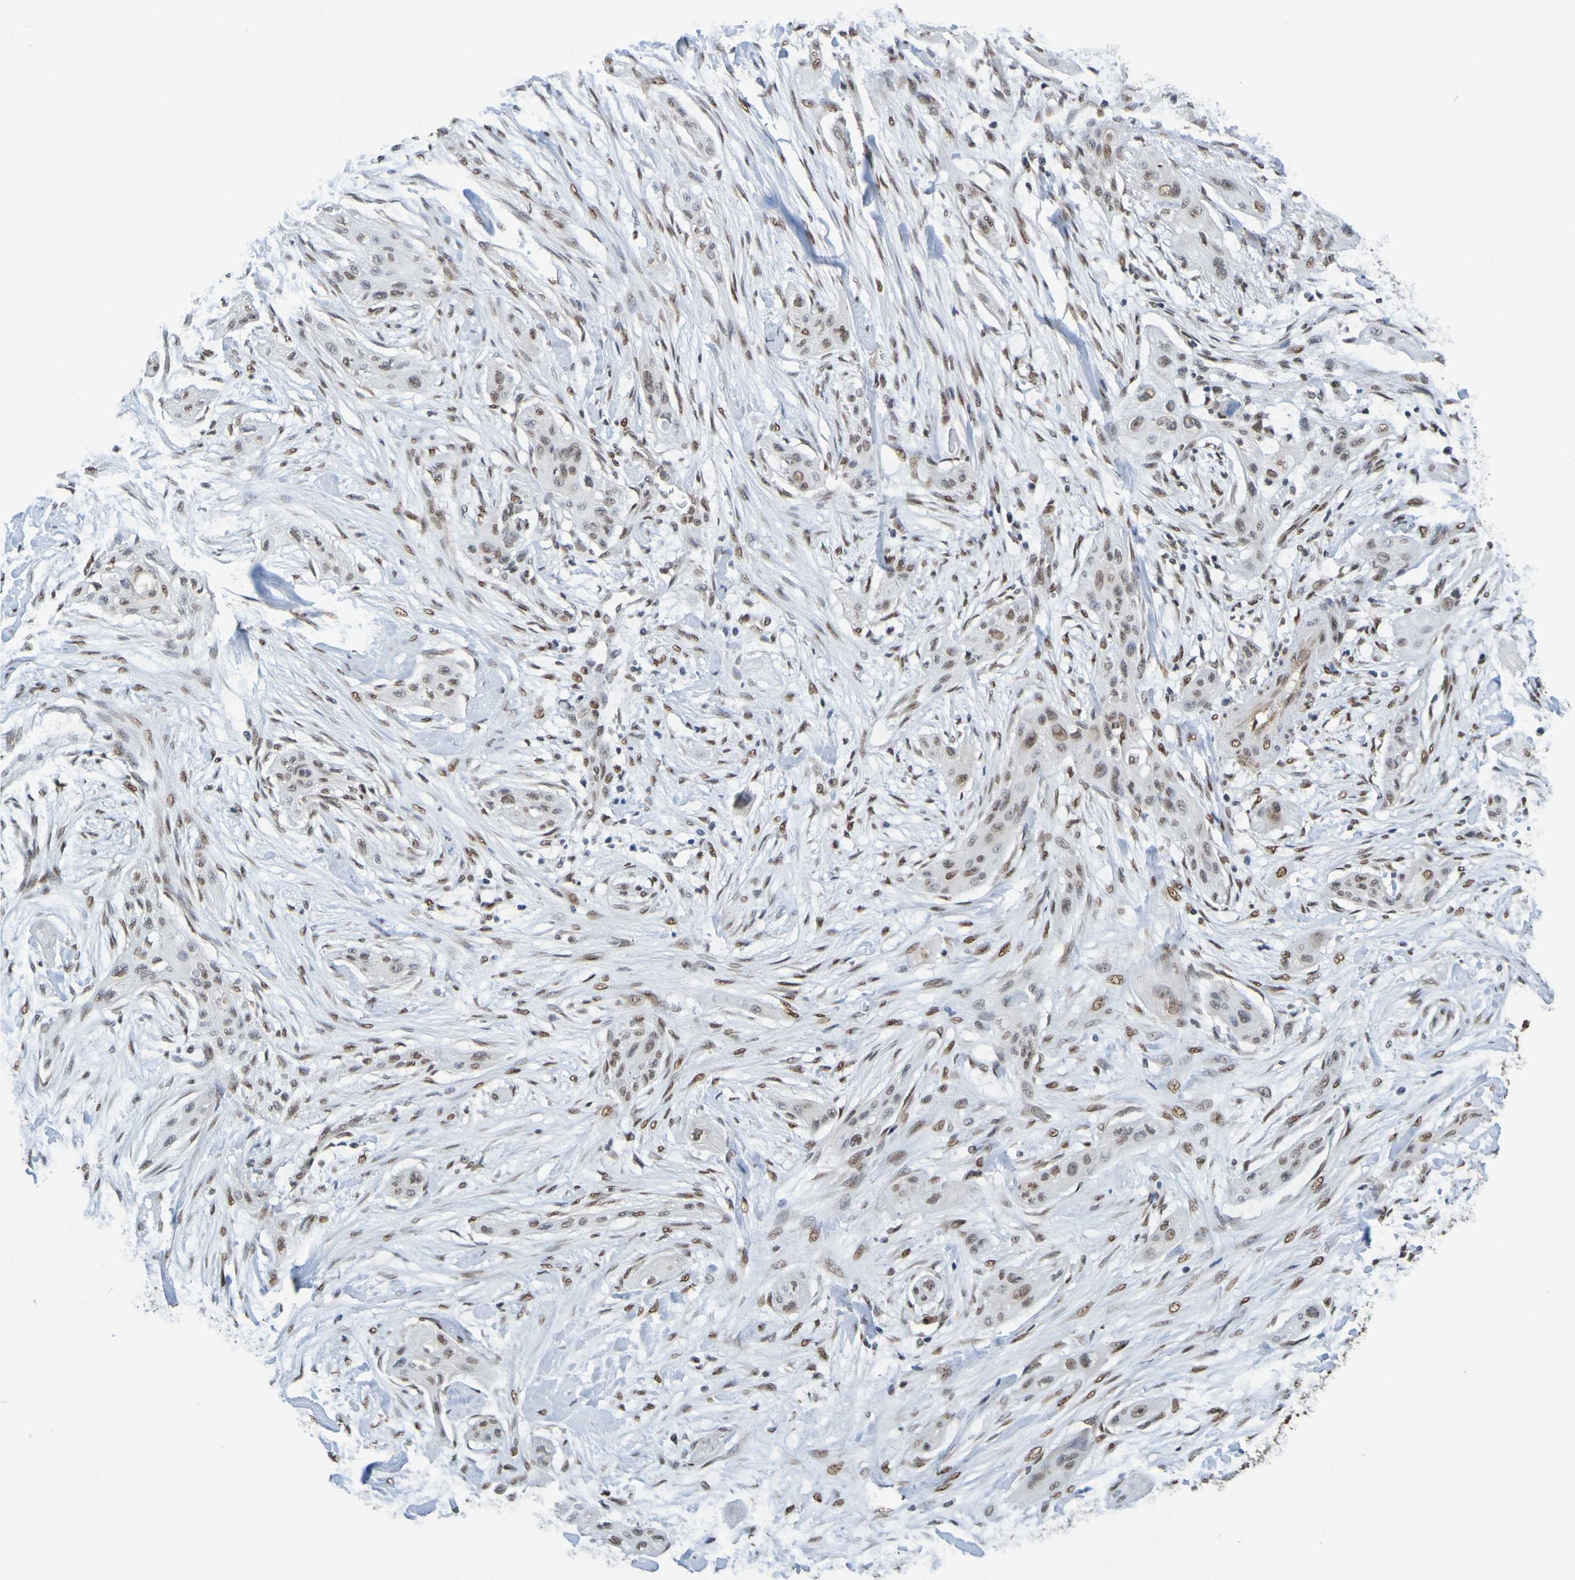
{"staining": {"intensity": "moderate", "quantity": ">75%", "location": "nuclear"}, "tissue": "lung cancer", "cell_type": "Tumor cells", "image_type": "cancer", "snomed": [{"axis": "morphology", "description": "Squamous cell carcinoma, NOS"}, {"axis": "topography", "description": "Lung"}], "caption": "Lung cancer (squamous cell carcinoma) stained for a protein shows moderate nuclear positivity in tumor cells.", "gene": "HDAC2", "patient": {"sex": "female", "age": 47}}